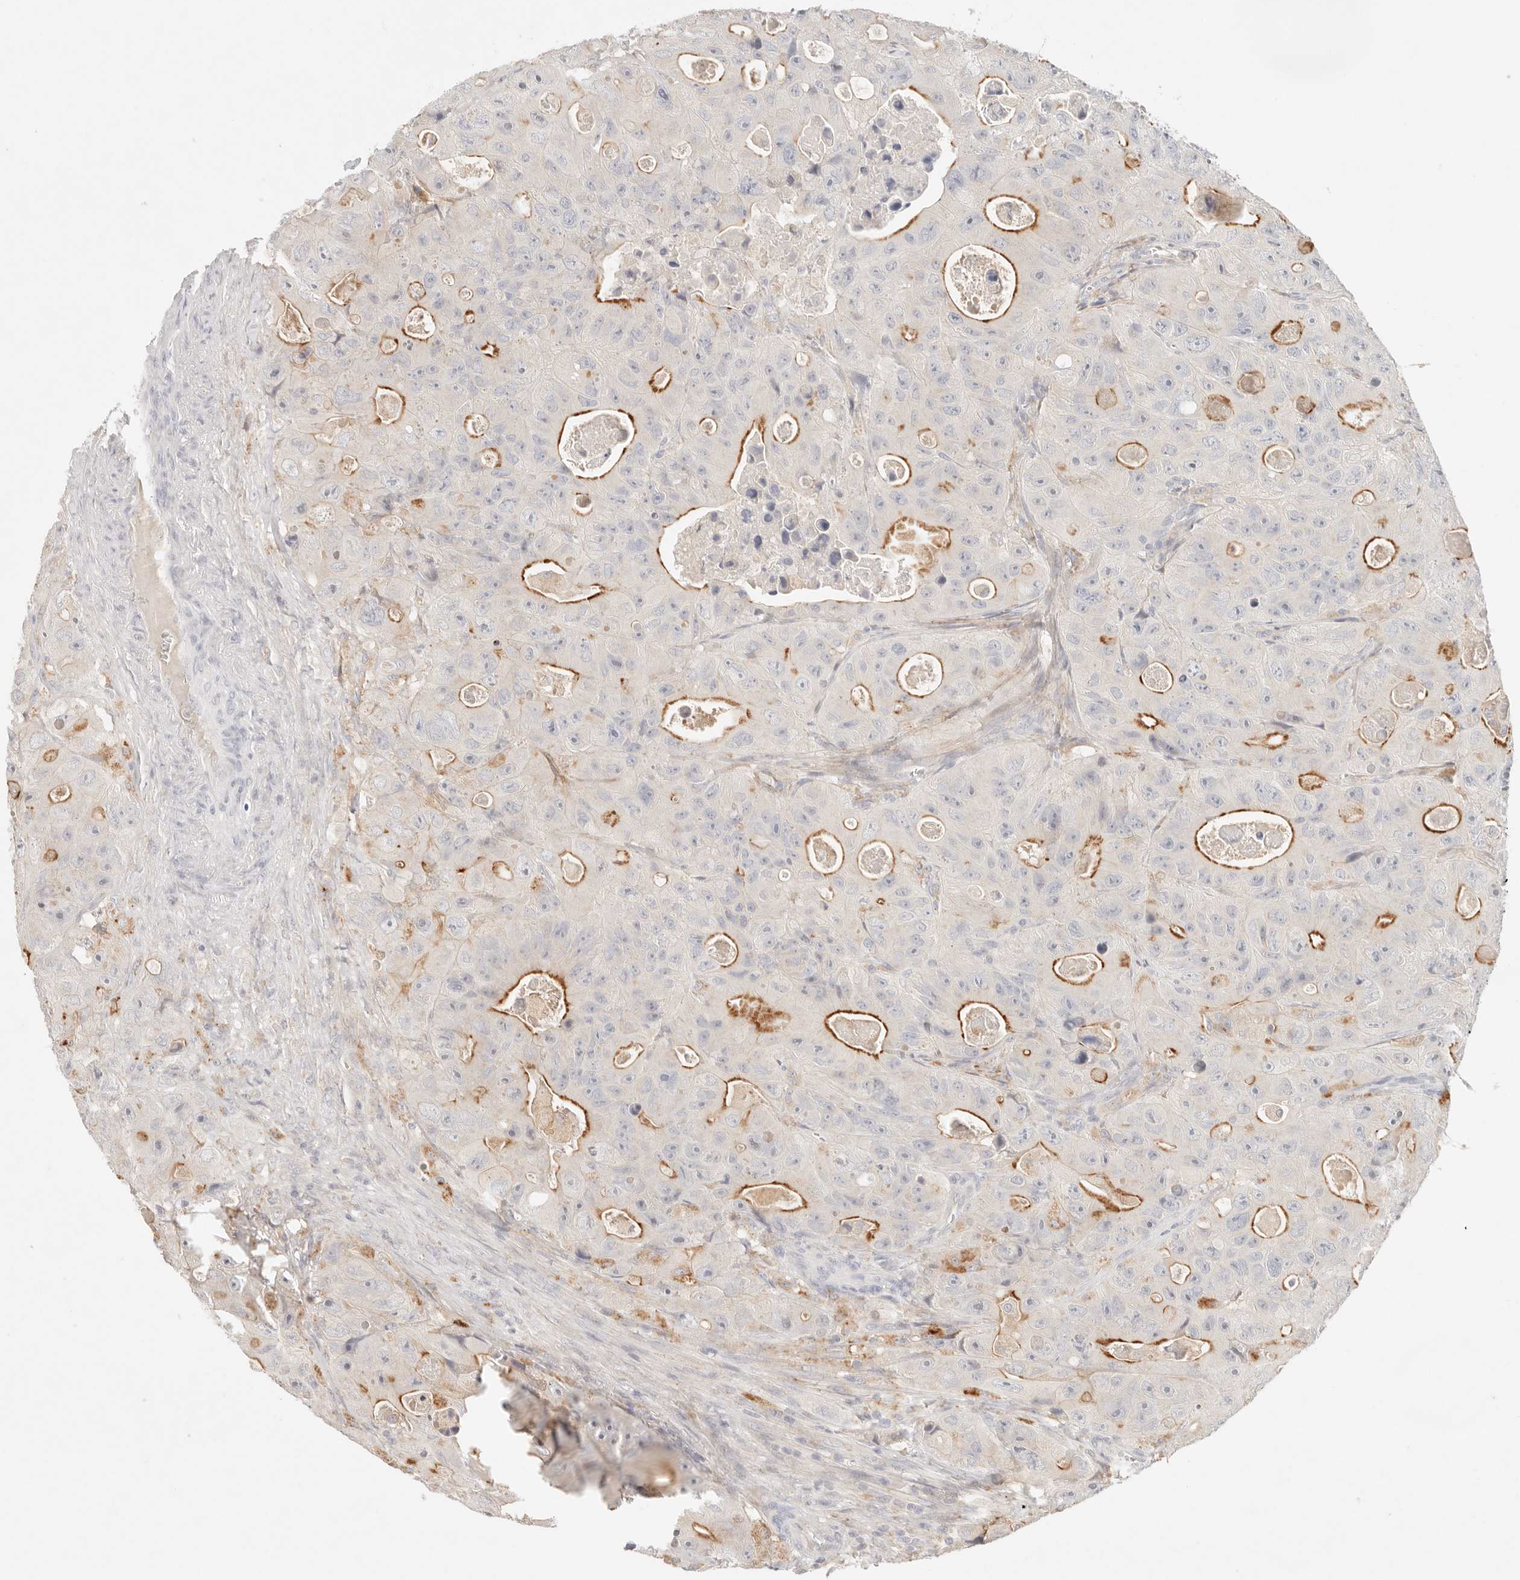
{"staining": {"intensity": "moderate", "quantity": "25%-75%", "location": "cytoplasmic/membranous"}, "tissue": "colorectal cancer", "cell_type": "Tumor cells", "image_type": "cancer", "snomed": [{"axis": "morphology", "description": "Adenocarcinoma, NOS"}, {"axis": "topography", "description": "Colon"}], "caption": "Immunohistochemical staining of adenocarcinoma (colorectal) displays medium levels of moderate cytoplasmic/membranous staining in approximately 25%-75% of tumor cells. The staining is performed using DAB (3,3'-diaminobenzidine) brown chromogen to label protein expression. The nuclei are counter-stained blue using hematoxylin.", "gene": "CEP120", "patient": {"sex": "female", "age": 46}}